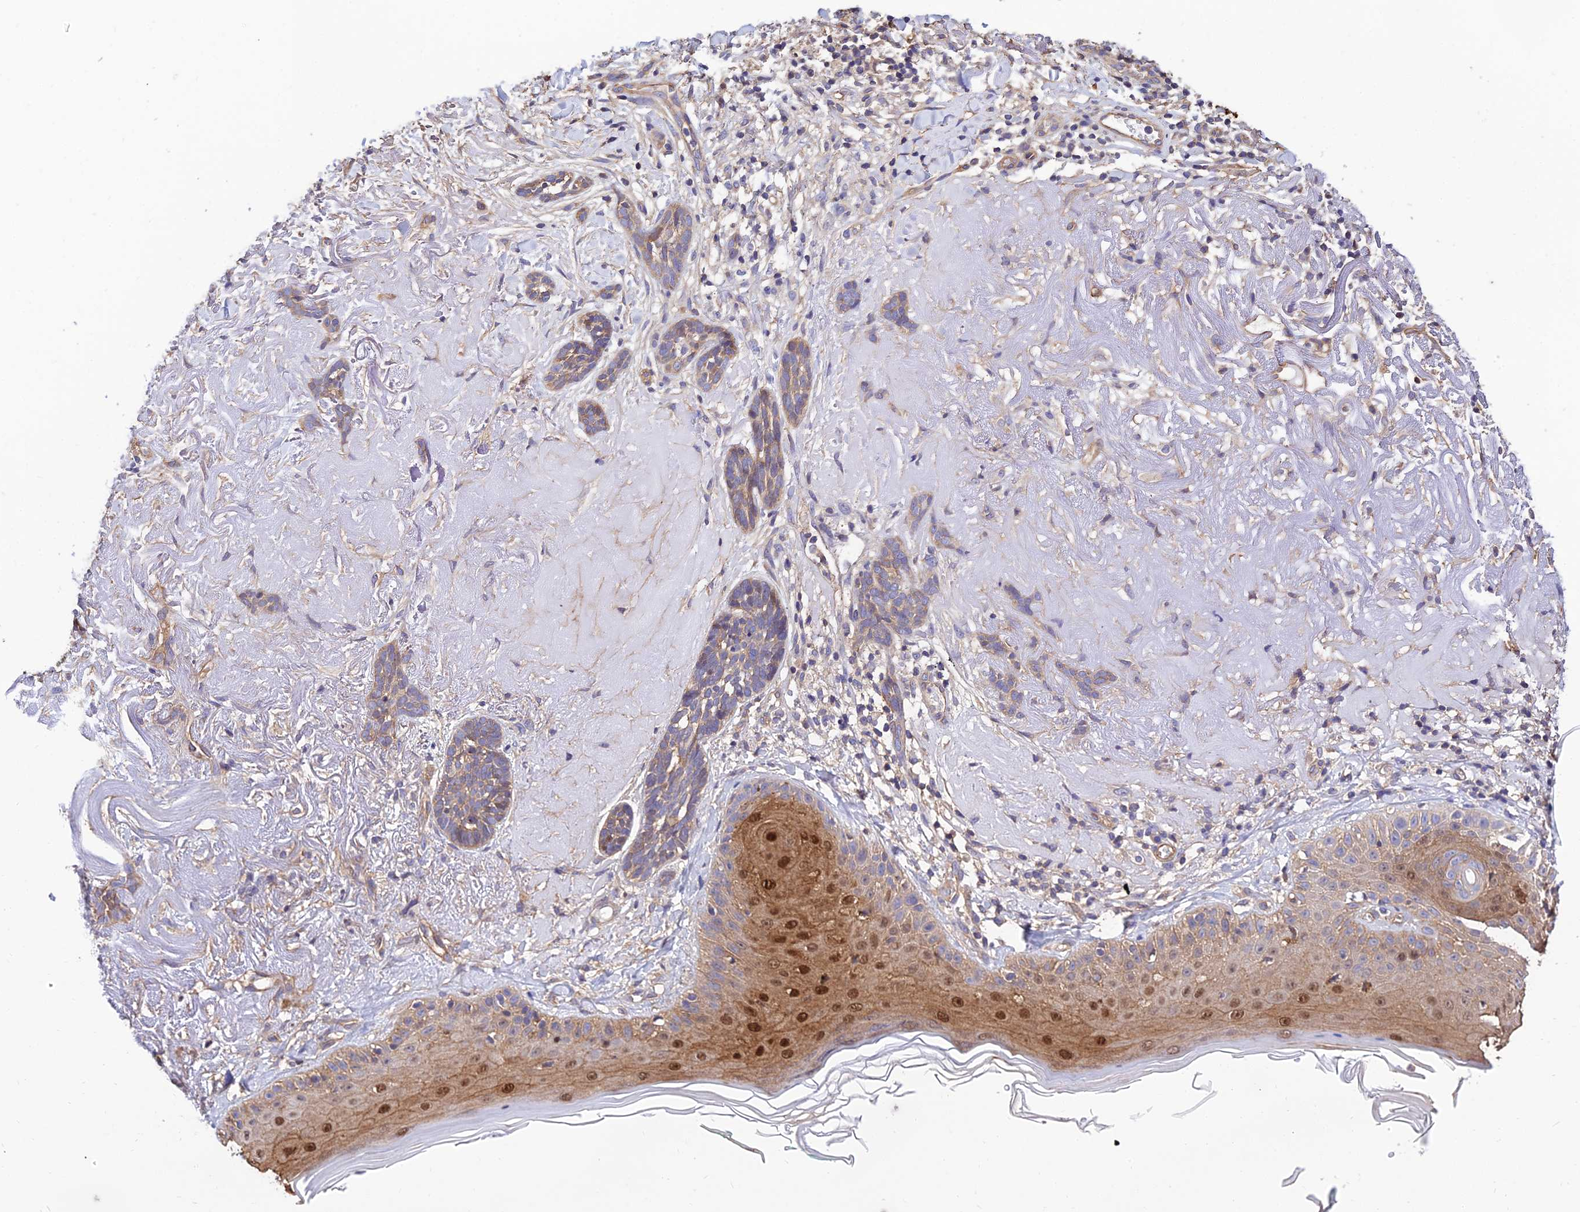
{"staining": {"intensity": "weak", "quantity": "25%-75%", "location": "cytoplasmic/membranous"}, "tissue": "skin cancer", "cell_type": "Tumor cells", "image_type": "cancer", "snomed": [{"axis": "morphology", "description": "Basal cell carcinoma"}, {"axis": "topography", "description": "Skin"}], "caption": "This is an image of immunohistochemistry staining of basal cell carcinoma (skin), which shows weak positivity in the cytoplasmic/membranous of tumor cells.", "gene": "CALM2", "patient": {"sex": "male", "age": 71}}